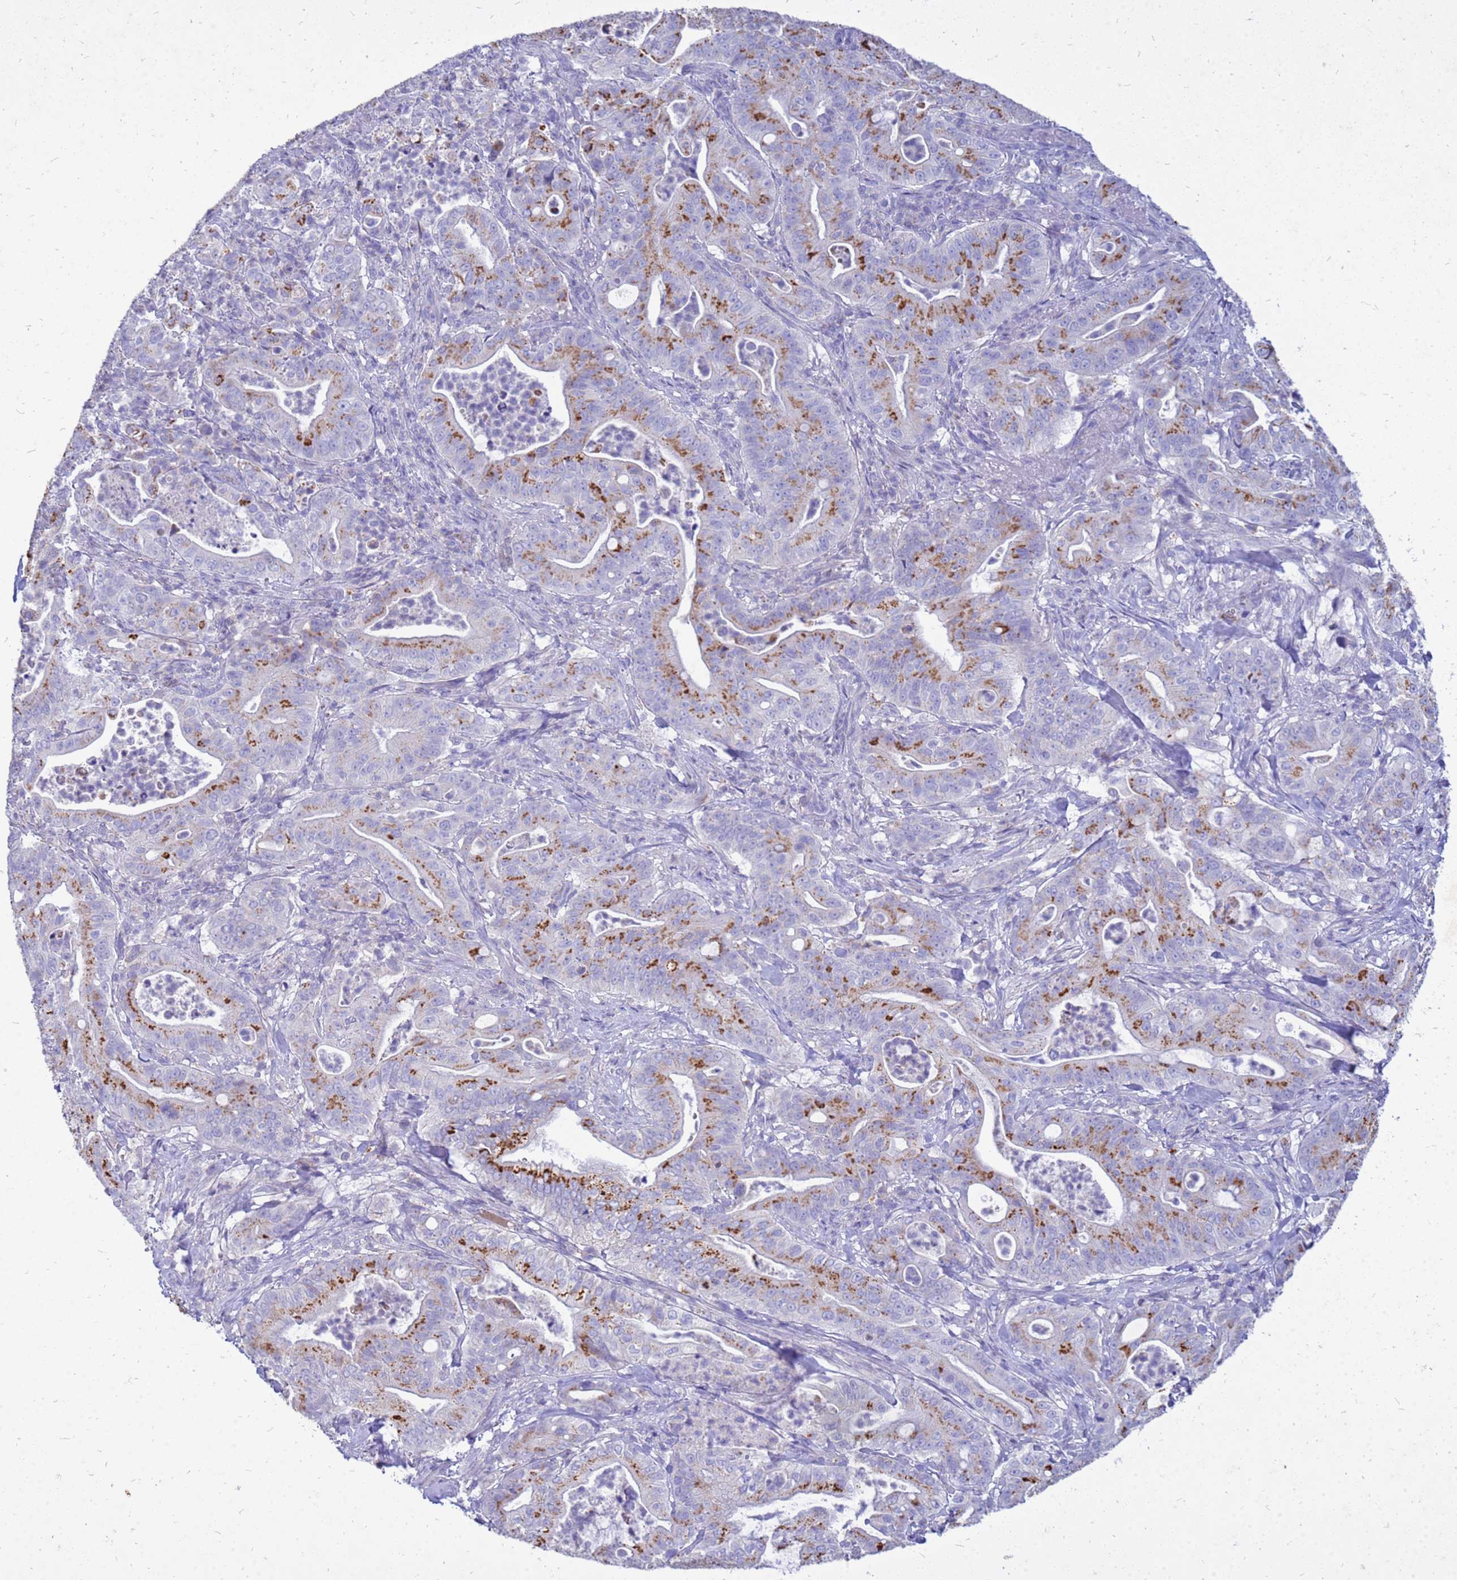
{"staining": {"intensity": "strong", "quantity": "25%-75%", "location": "cytoplasmic/membranous"}, "tissue": "pancreatic cancer", "cell_type": "Tumor cells", "image_type": "cancer", "snomed": [{"axis": "morphology", "description": "Adenocarcinoma, NOS"}, {"axis": "topography", "description": "Pancreas"}], "caption": "Immunohistochemical staining of pancreatic cancer reveals strong cytoplasmic/membranous protein positivity in approximately 25%-75% of tumor cells.", "gene": "AKR1C1", "patient": {"sex": "male", "age": 71}}